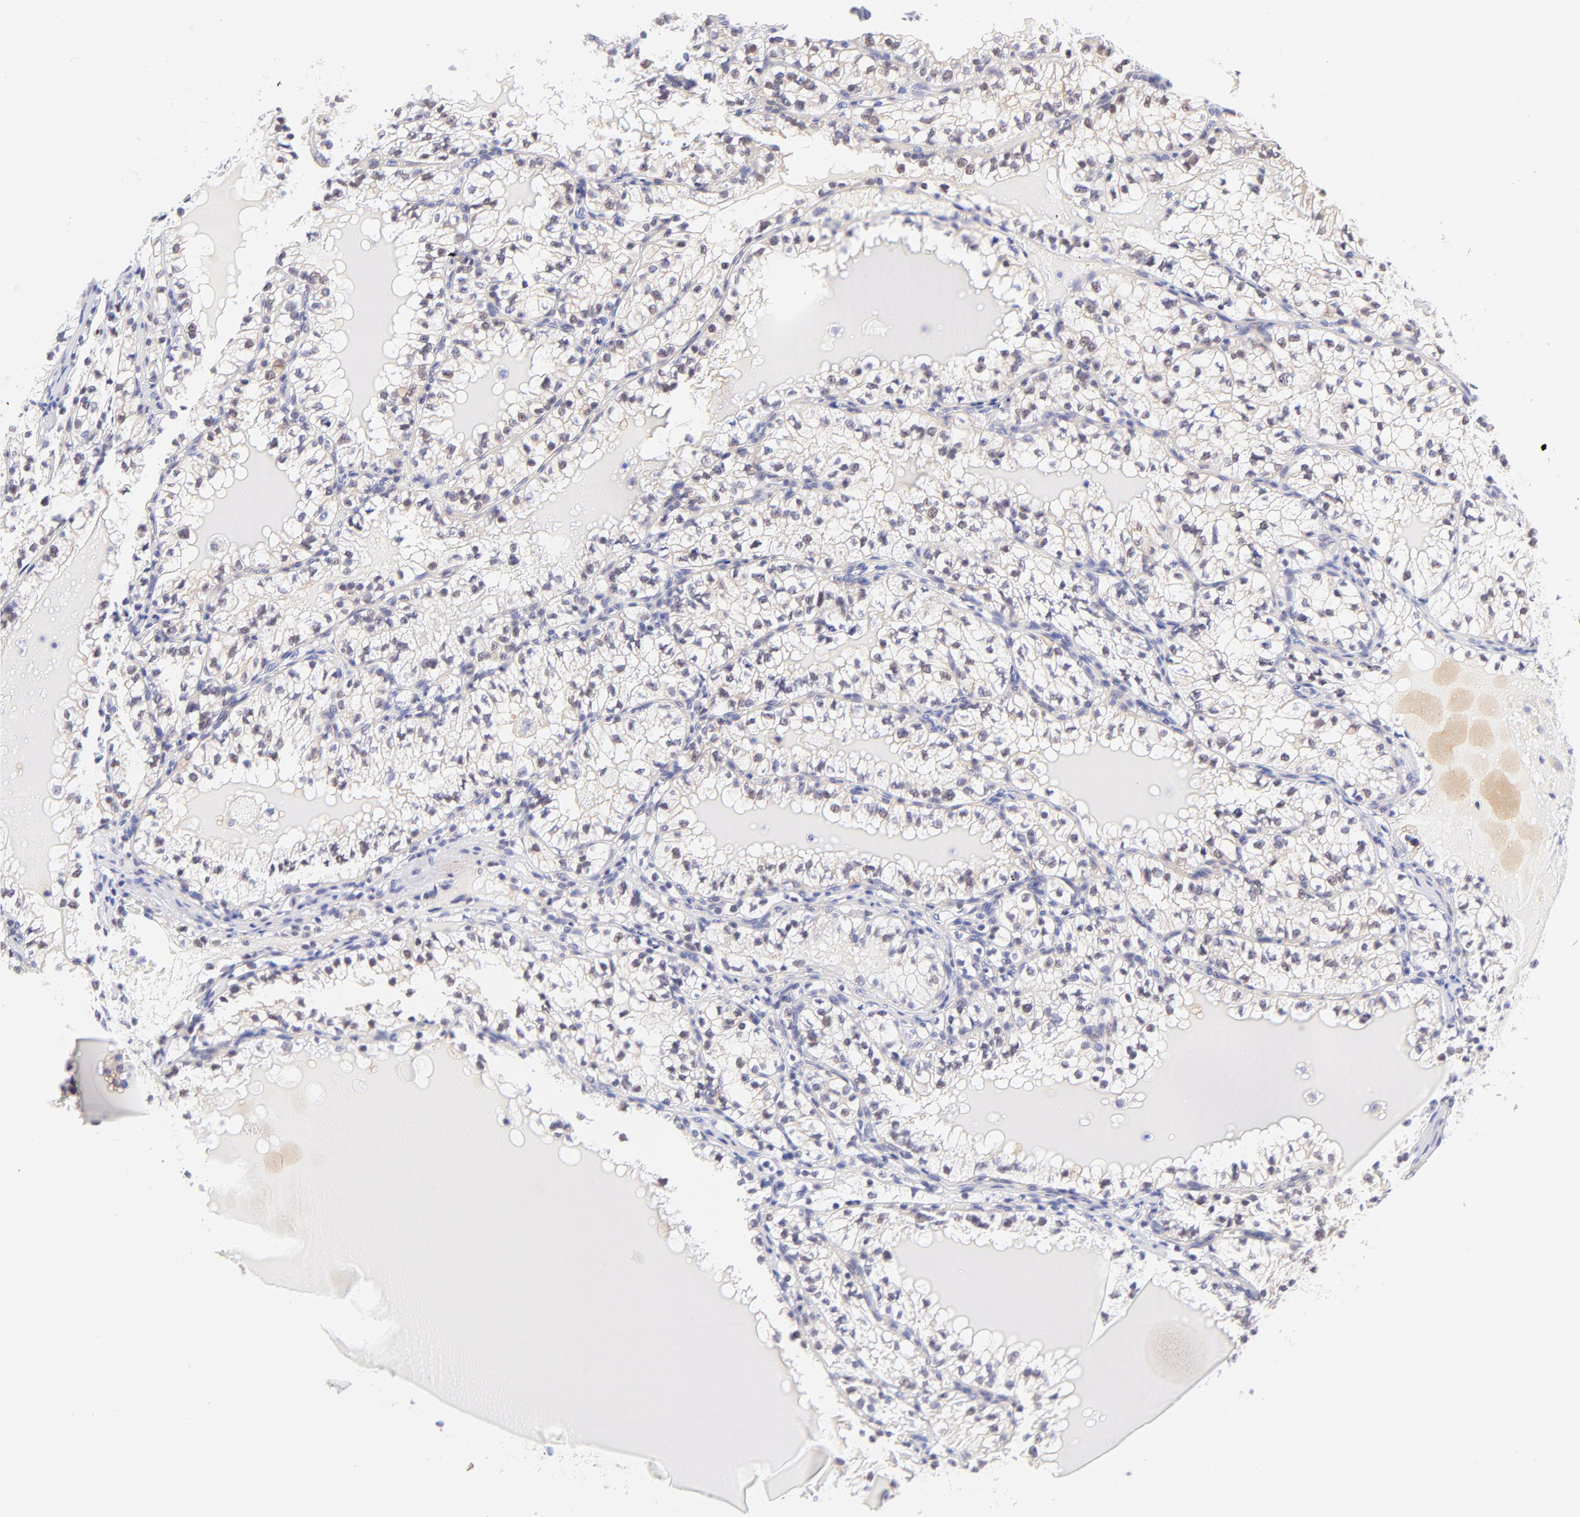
{"staining": {"intensity": "moderate", "quantity": "<25%", "location": "nuclear"}, "tissue": "renal cancer", "cell_type": "Tumor cells", "image_type": "cancer", "snomed": [{"axis": "morphology", "description": "Adenocarcinoma, NOS"}, {"axis": "topography", "description": "Kidney"}], "caption": "Renal cancer (adenocarcinoma) was stained to show a protein in brown. There is low levels of moderate nuclear expression in approximately <25% of tumor cells. Using DAB (brown) and hematoxylin (blue) stains, captured at high magnification using brightfield microscopy.", "gene": "PBDC1", "patient": {"sex": "male", "age": 61}}